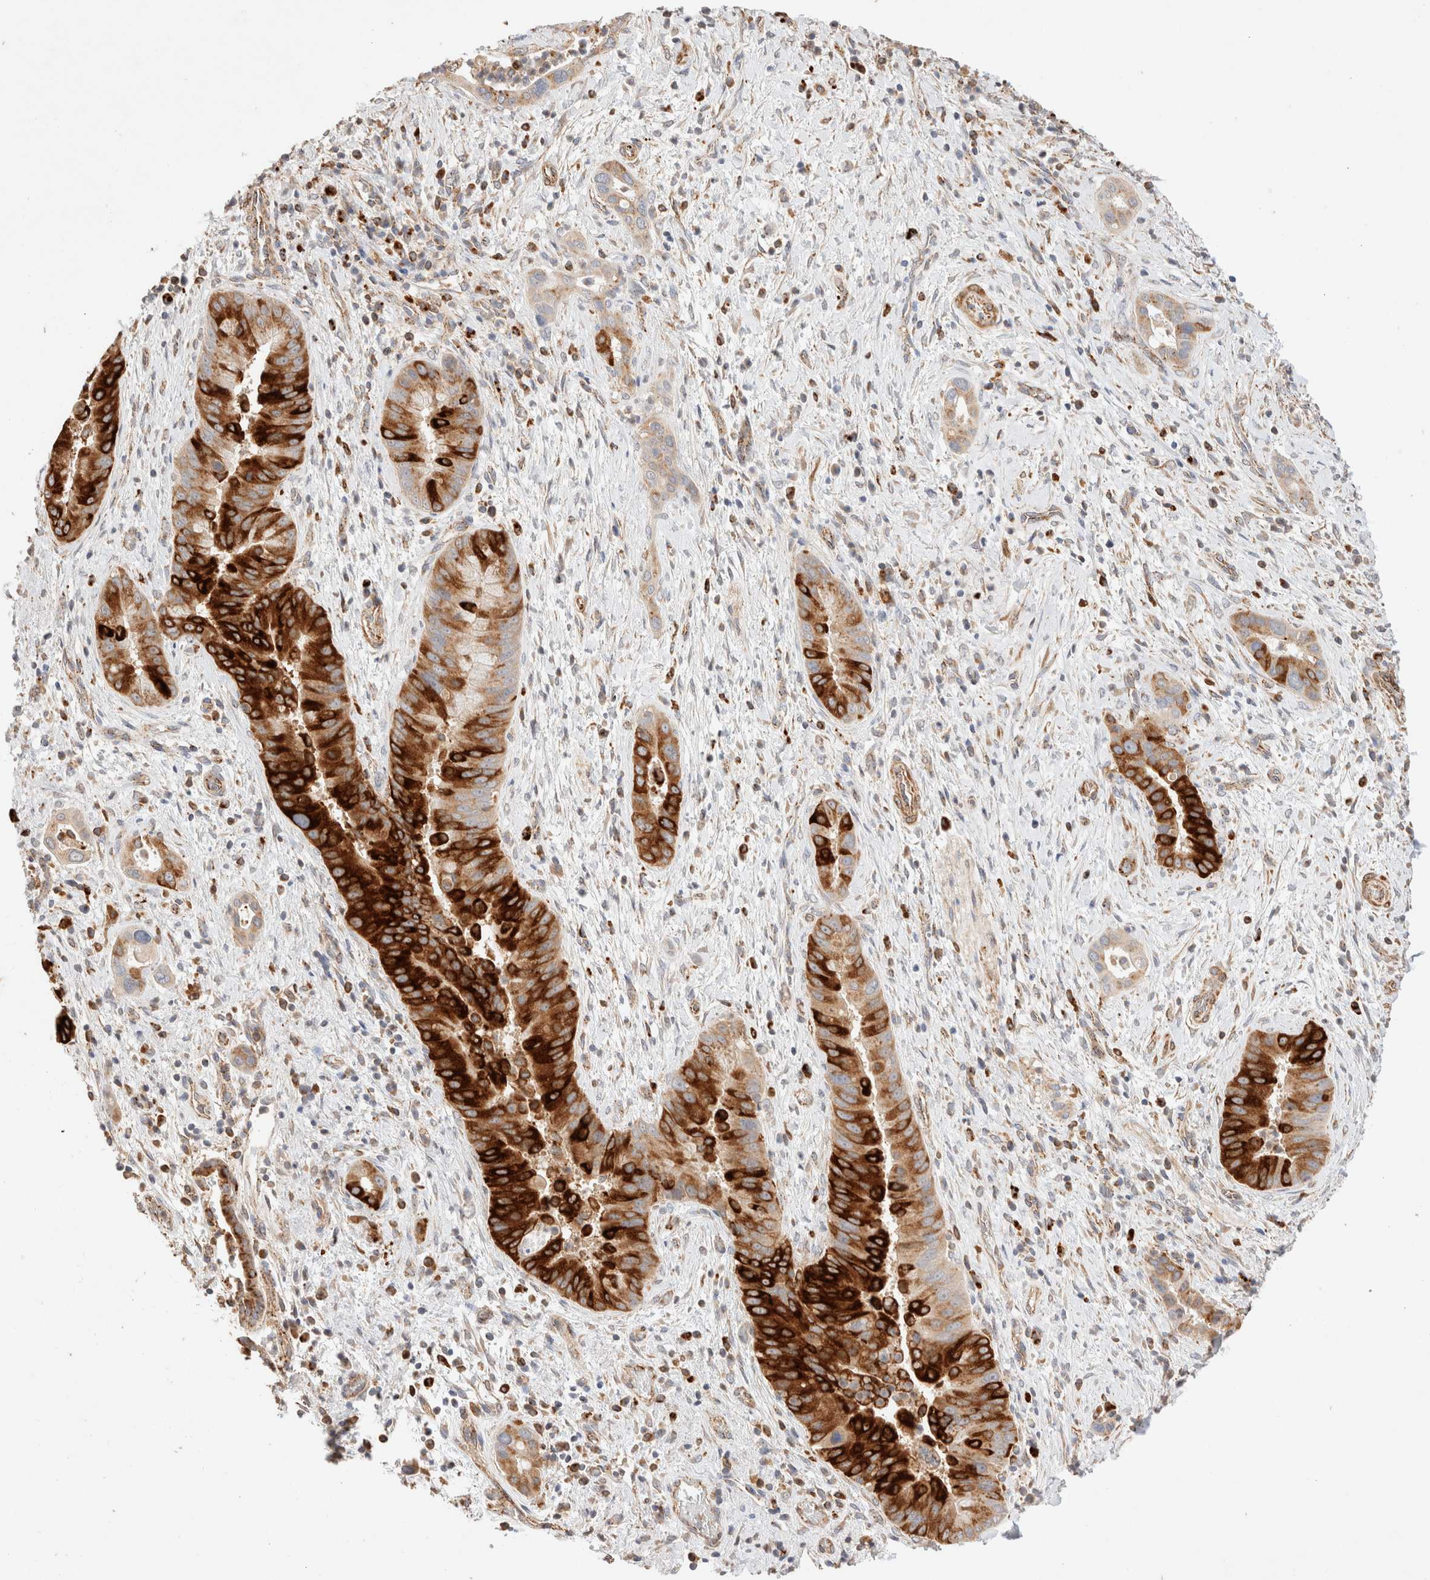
{"staining": {"intensity": "strong", "quantity": ">75%", "location": "cytoplasmic/membranous"}, "tissue": "liver cancer", "cell_type": "Tumor cells", "image_type": "cancer", "snomed": [{"axis": "morphology", "description": "Cholangiocarcinoma"}, {"axis": "topography", "description": "Liver"}], "caption": "High-power microscopy captured an immunohistochemistry (IHC) micrograph of liver cancer (cholangiocarcinoma), revealing strong cytoplasmic/membranous positivity in about >75% of tumor cells. The protein of interest is shown in brown color, while the nuclei are stained blue.", "gene": "RABEPK", "patient": {"sex": "female", "age": 54}}